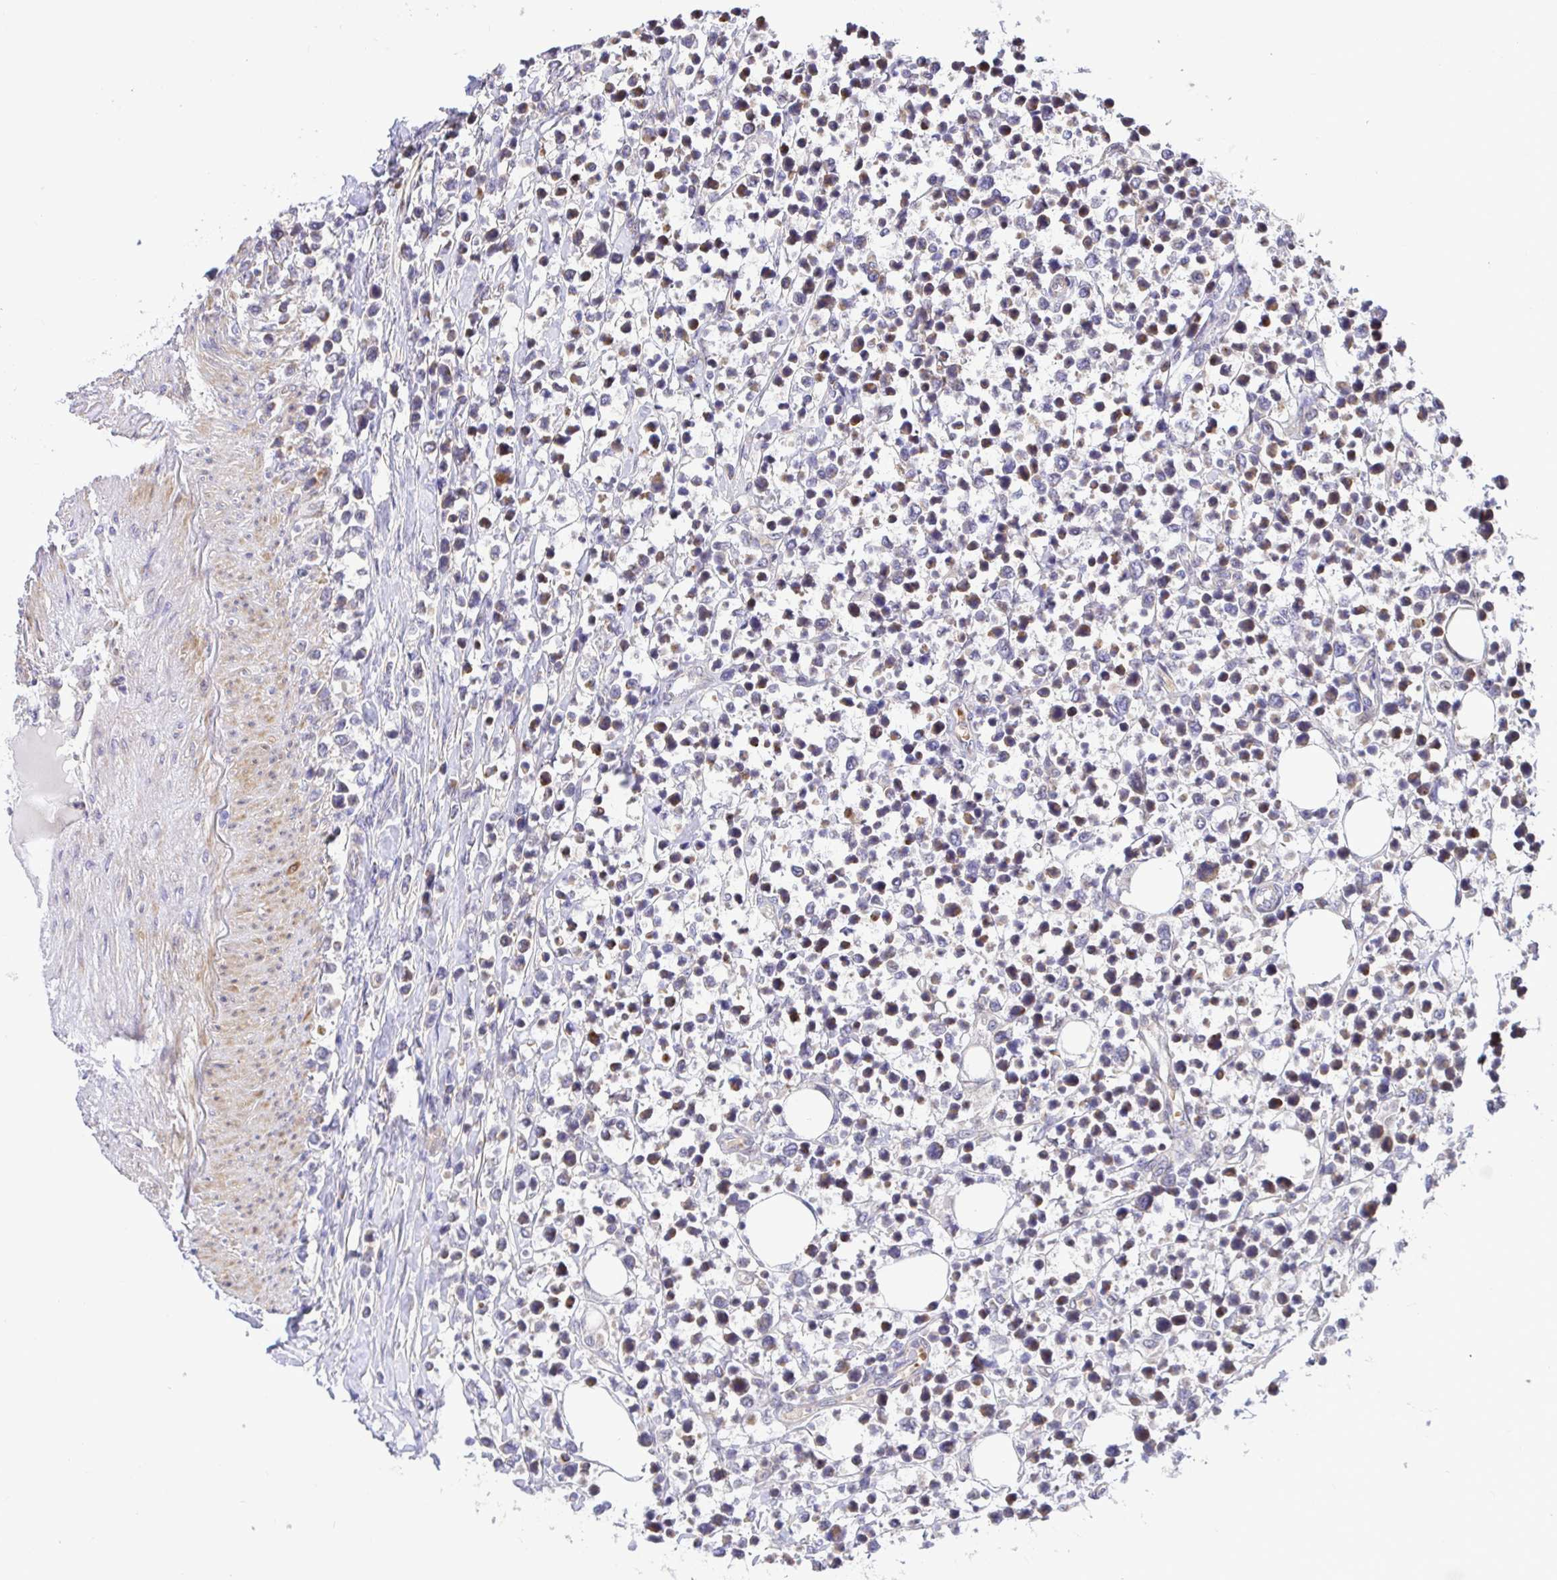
{"staining": {"intensity": "negative", "quantity": "none", "location": "none"}, "tissue": "lymphoma", "cell_type": "Tumor cells", "image_type": "cancer", "snomed": [{"axis": "morphology", "description": "Malignant lymphoma, non-Hodgkin's type, High grade"}, {"axis": "topography", "description": "Soft tissue"}], "caption": "This histopathology image is of lymphoma stained with immunohistochemistry (IHC) to label a protein in brown with the nuclei are counter-stained blue. There is no positivity in tumor cells.", "gene": "TRIM55", "patient": {"sex": "female", "age": 56}}